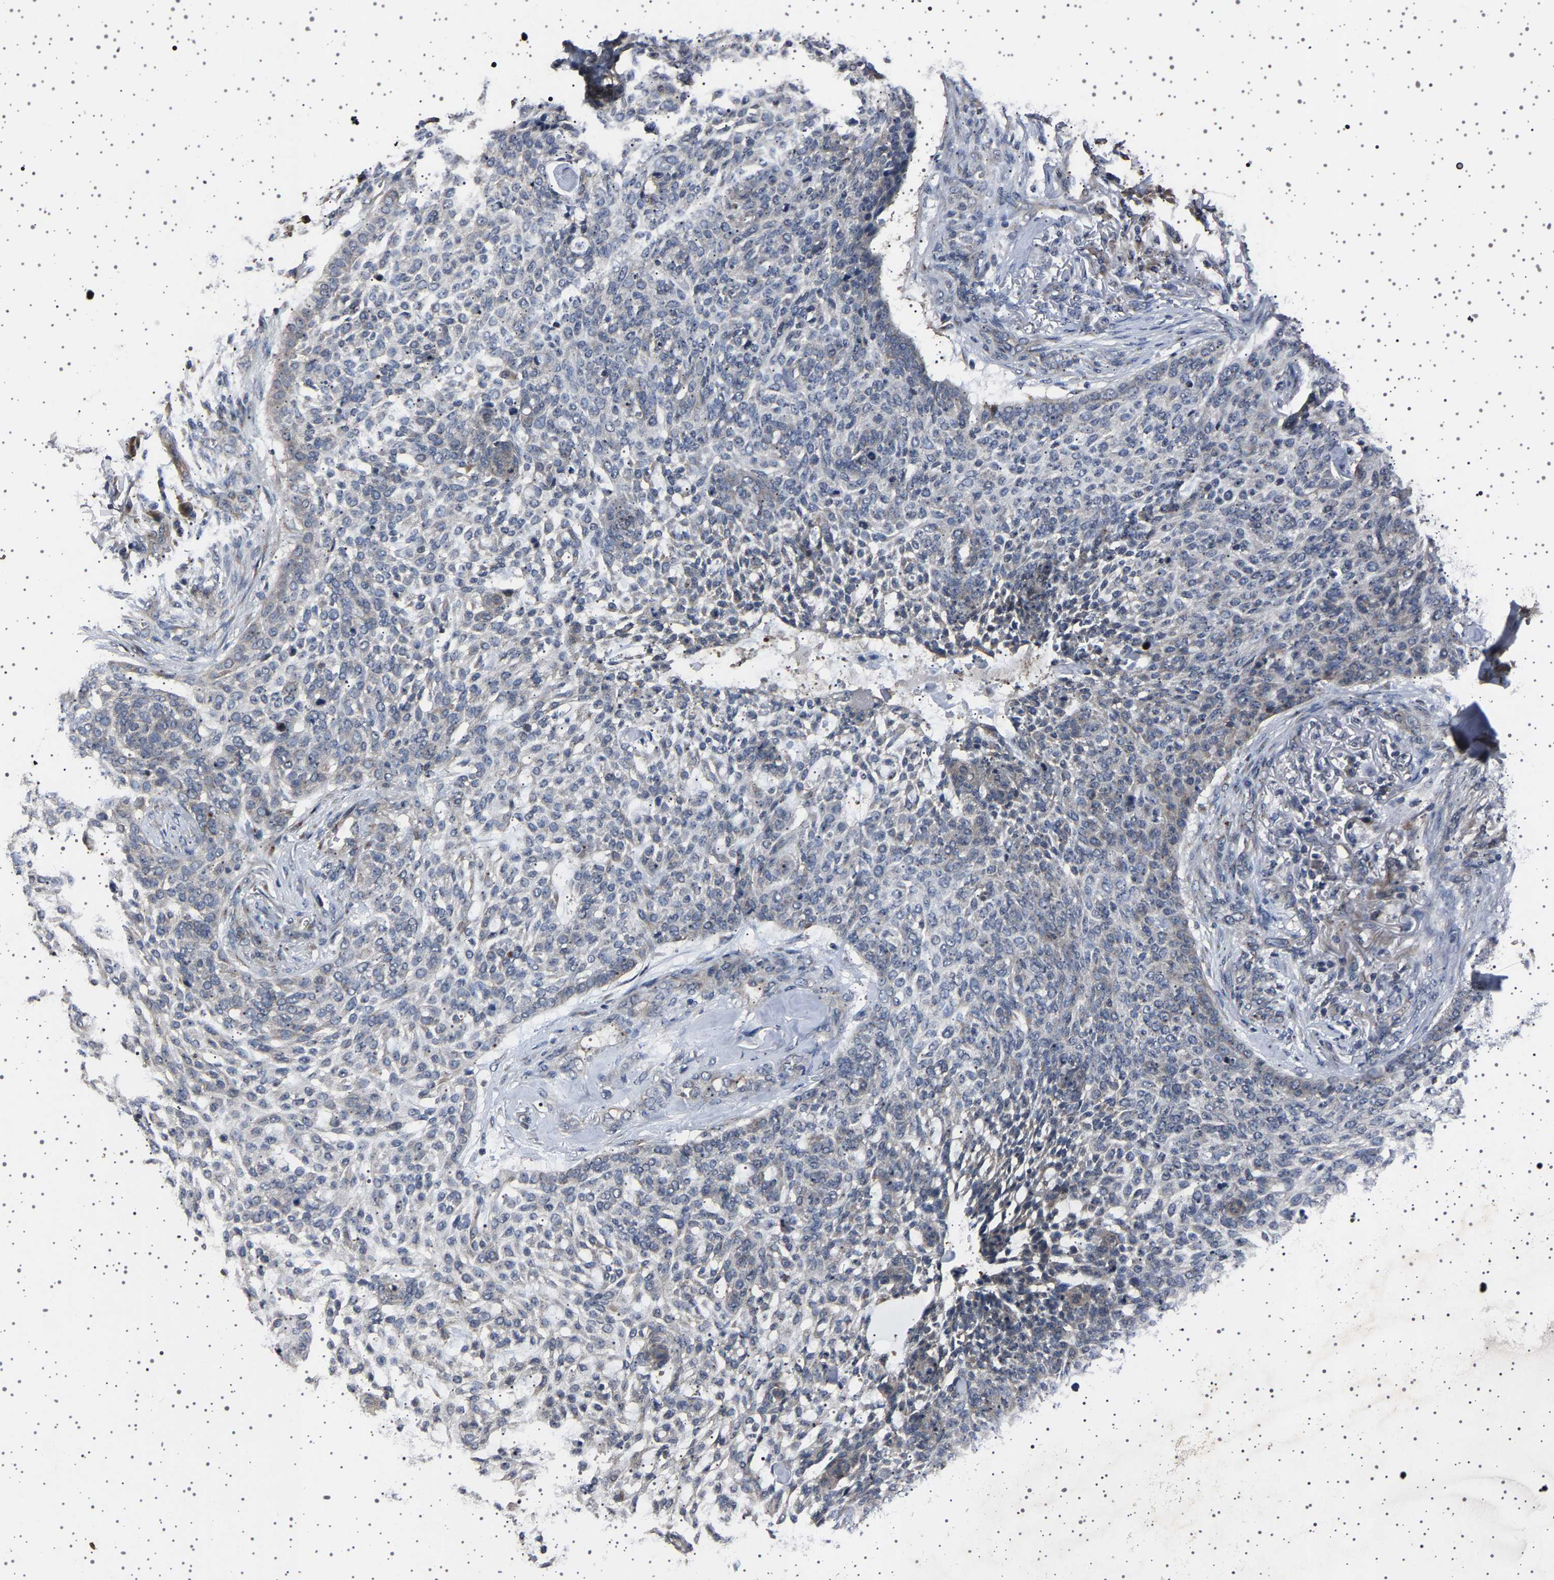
{"staining": {"intensity": "weak", "quantity": "<25%", "location": "cytoplasmic/membranous"}, "tissue": "skin cancer", "cell_type": "Tumor cells", "image_type": "cancer", "snomed": [{"axis": "morphology", "description": "Basal cell carcinoma"}, {"axis": "topography", "description": "Skin"}], "caption": "This image is of skin basal cell carcinoma stained with immunohistochemistry to label a protein in brown with the nuclei are counter-stained blue. There is no positivity in tumor cells.", "gene": "NCKAP1", "patient": {"sex": "female", "age": 64}}